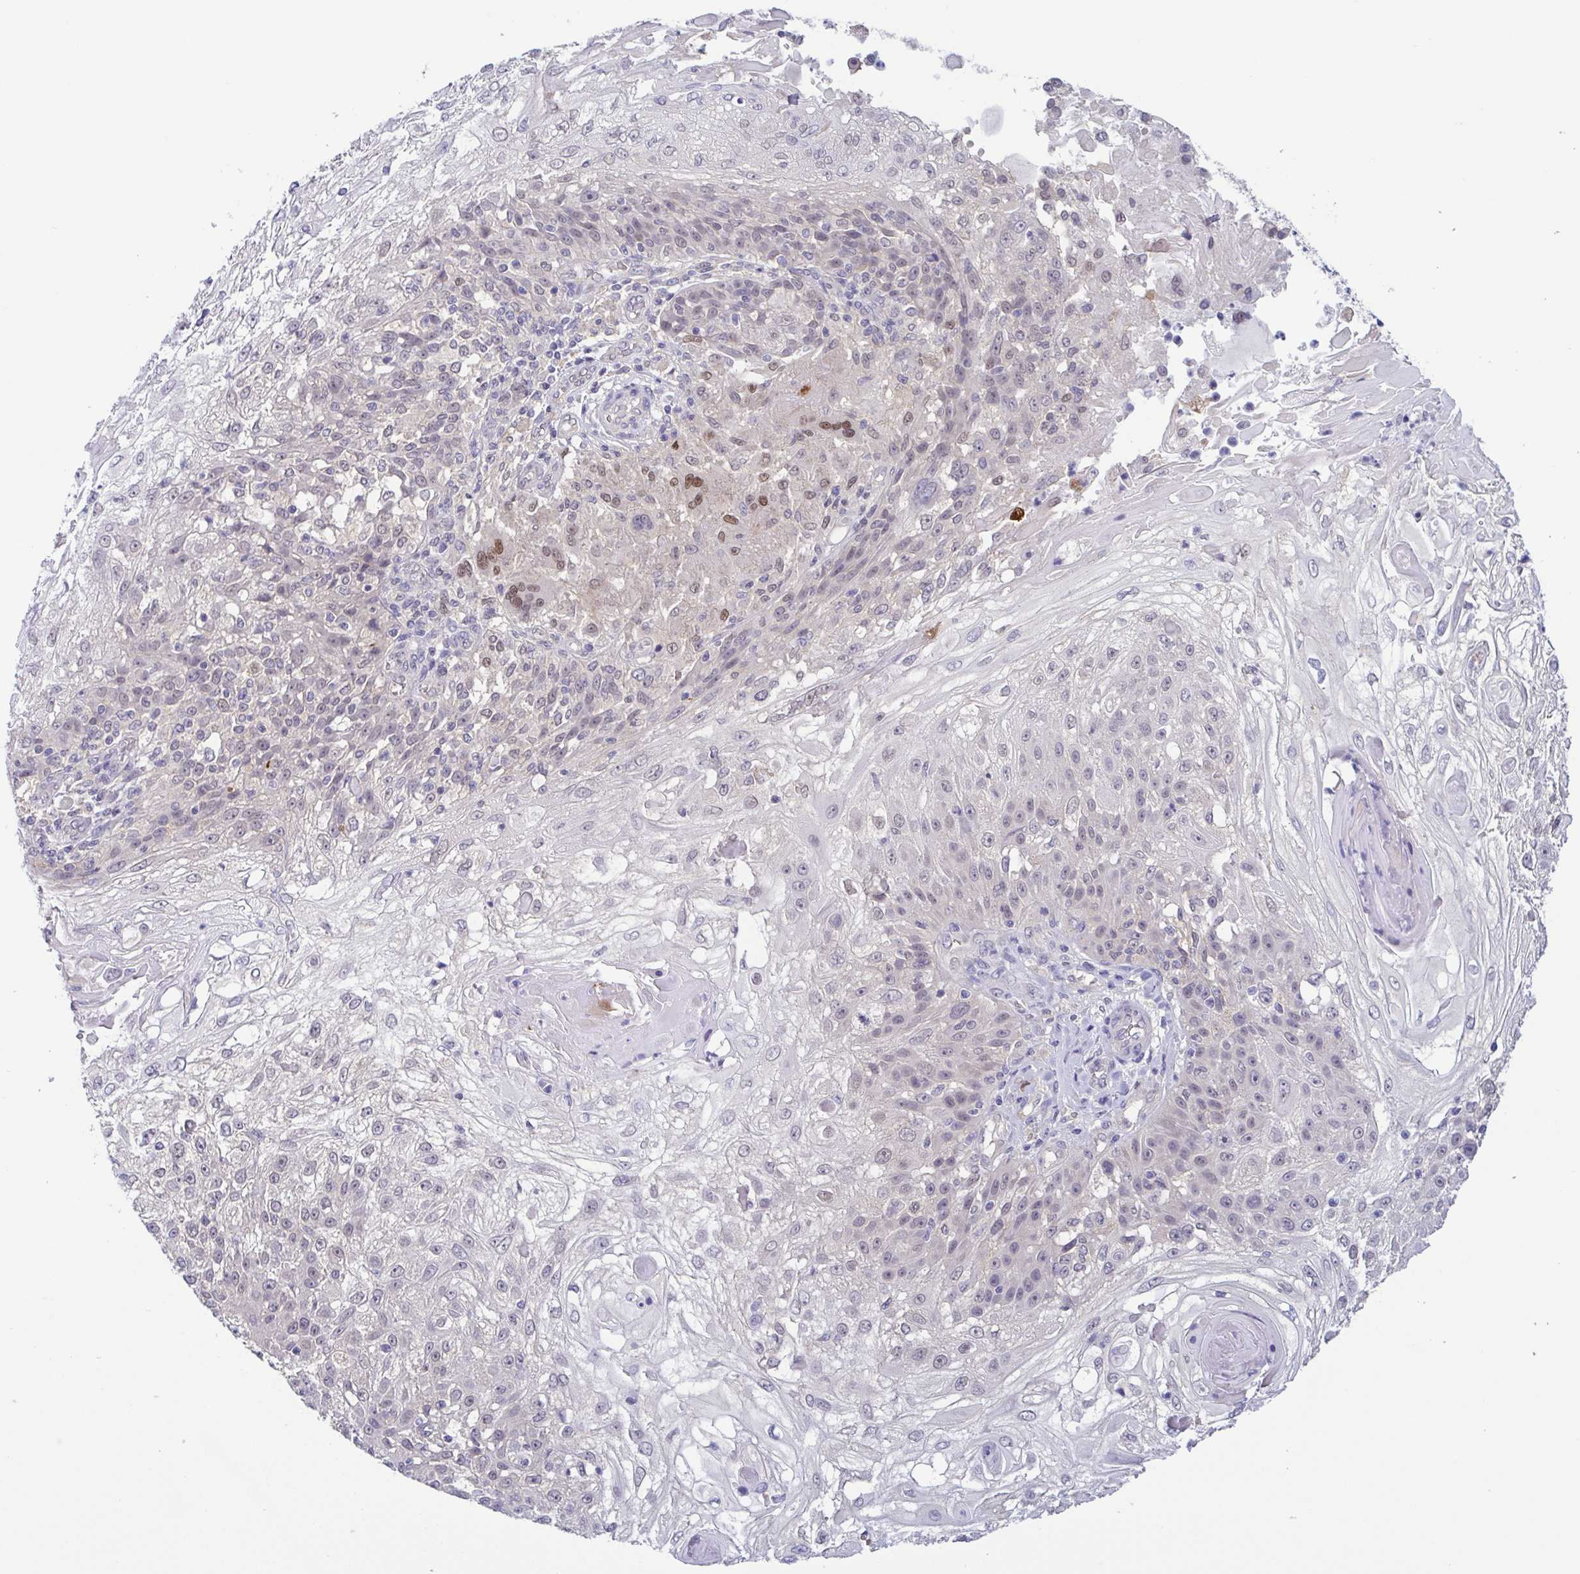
{"staining": {"intensity": "moderate", "quantity": "<25%", "location": "nuclear"}, "tissue": "skin cancer", "cell_type": "Tumor cells", "image_type": "cancer", "snomed": [{"axis": "morphology", "description": "Normal tissue, NOS"}, {"axis": "morphology", "description": "Squamous cell carcinoma, NOS"}, {"axis": "topography", "description": "Skin"}], "caption": "Immunohistochemistry (IHC) (DAB (3,3'-diaminobenzidine)) staining of skin cancer shows moderate nuclear protein positivity in approximately <25% of tumor cells. The staining was performed using DAB, with brown indicating positive protein expression. Nuclei are stained blue with hematoxylin.", "gene": "UBE2Q1", "patient": {"sex": "female", "age": 83}}